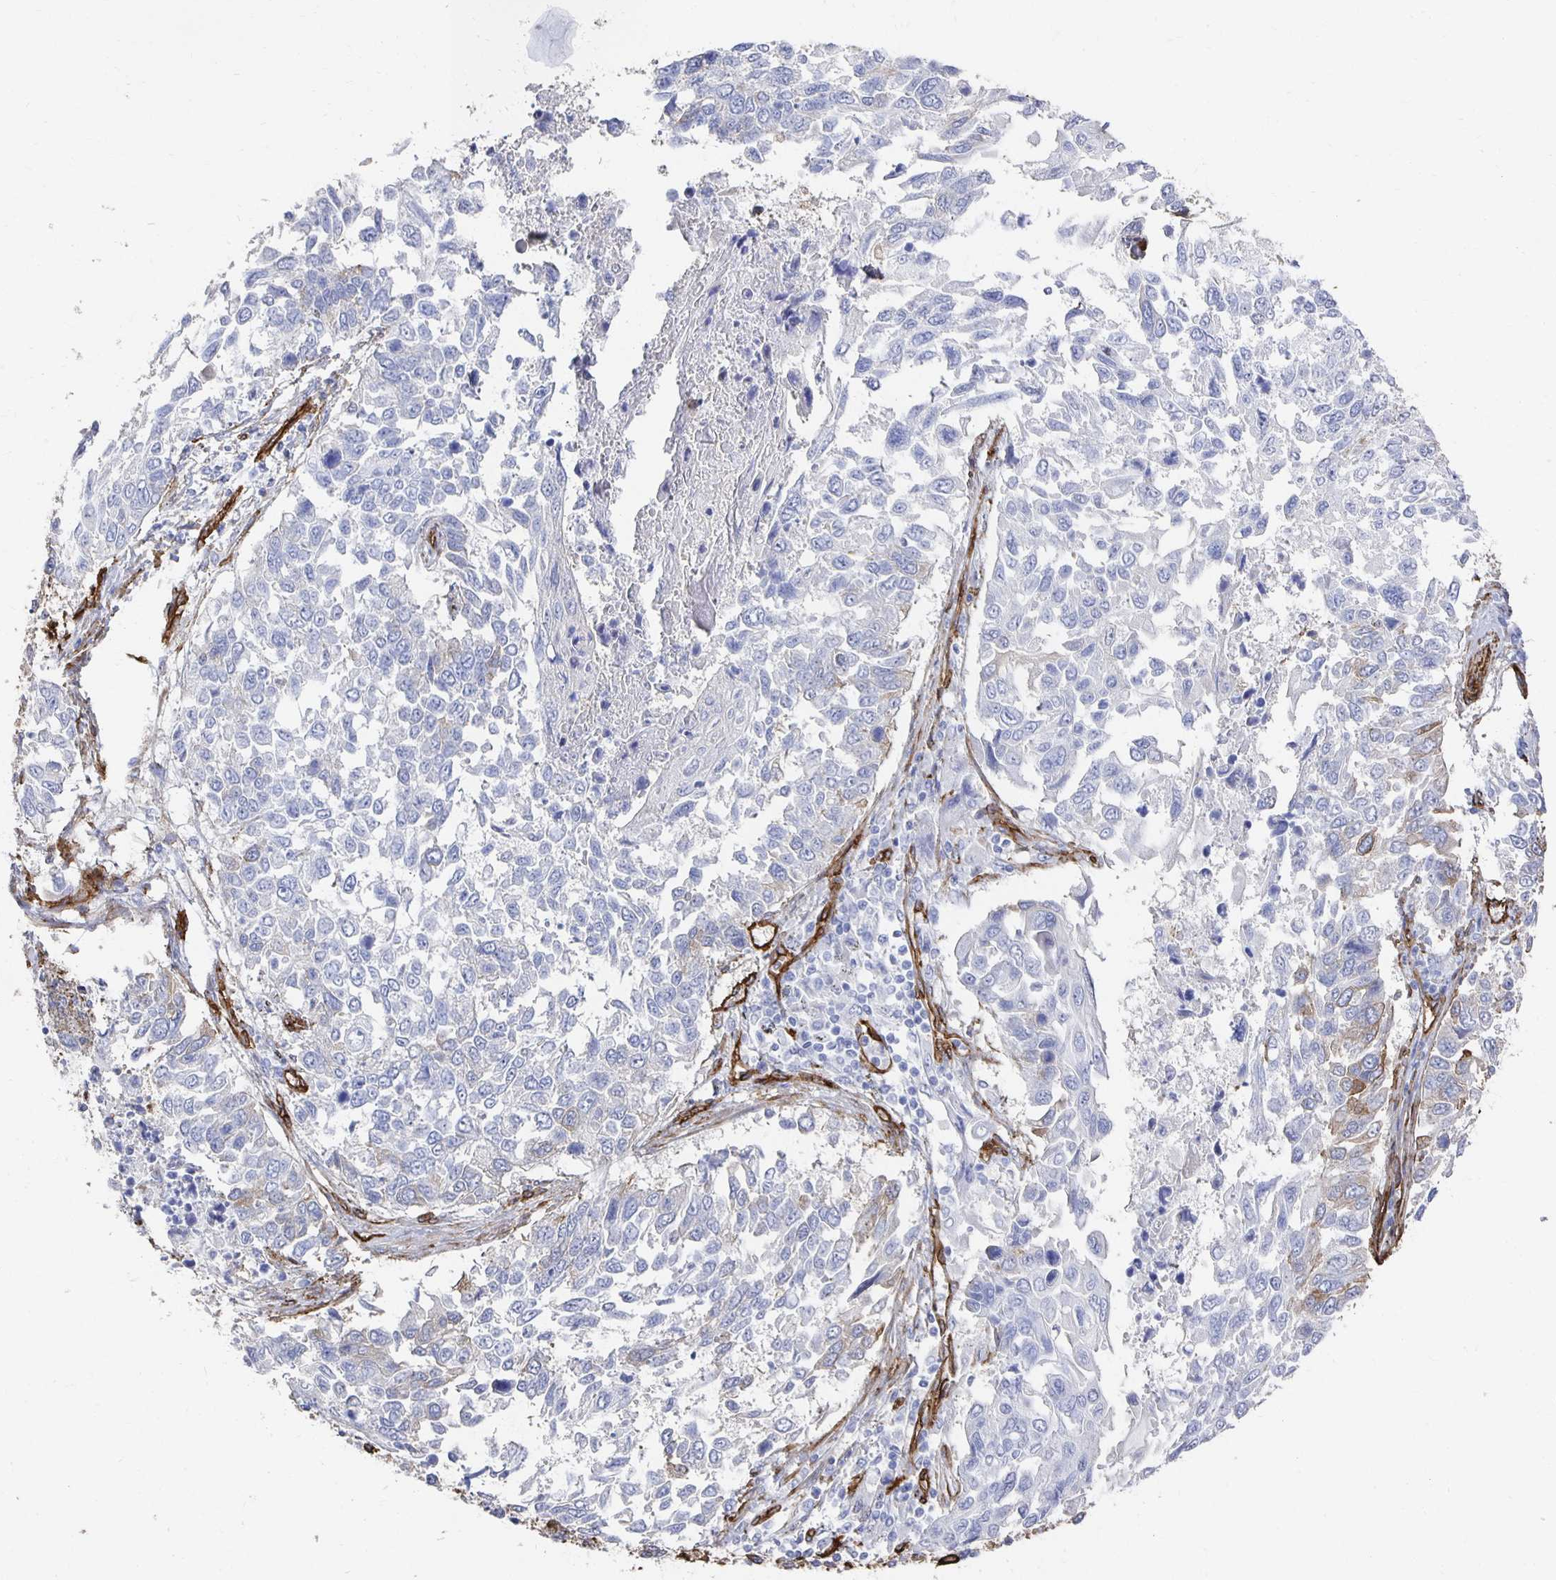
{"staining": {"intensity": "moderate", "quantity": "<25%", "location": "cytoplasmic/membranous"}, "tissue": "lung cancer", "cell_type": "Tumor cells", "image_type": "cancer", "snomed": [{"axis": "morphology", "description": "Squamous cell carcinoma, NOS"}, {"axis": "topography", "description": "Lung"}], "caption": "This is an image of IHC staining of lung cancer, which shows moderate positivity in the cytoplasmic/membranous of tumor cells.", "gene": "VIPR2", "patient": {"sex": "male", "age": 62}}